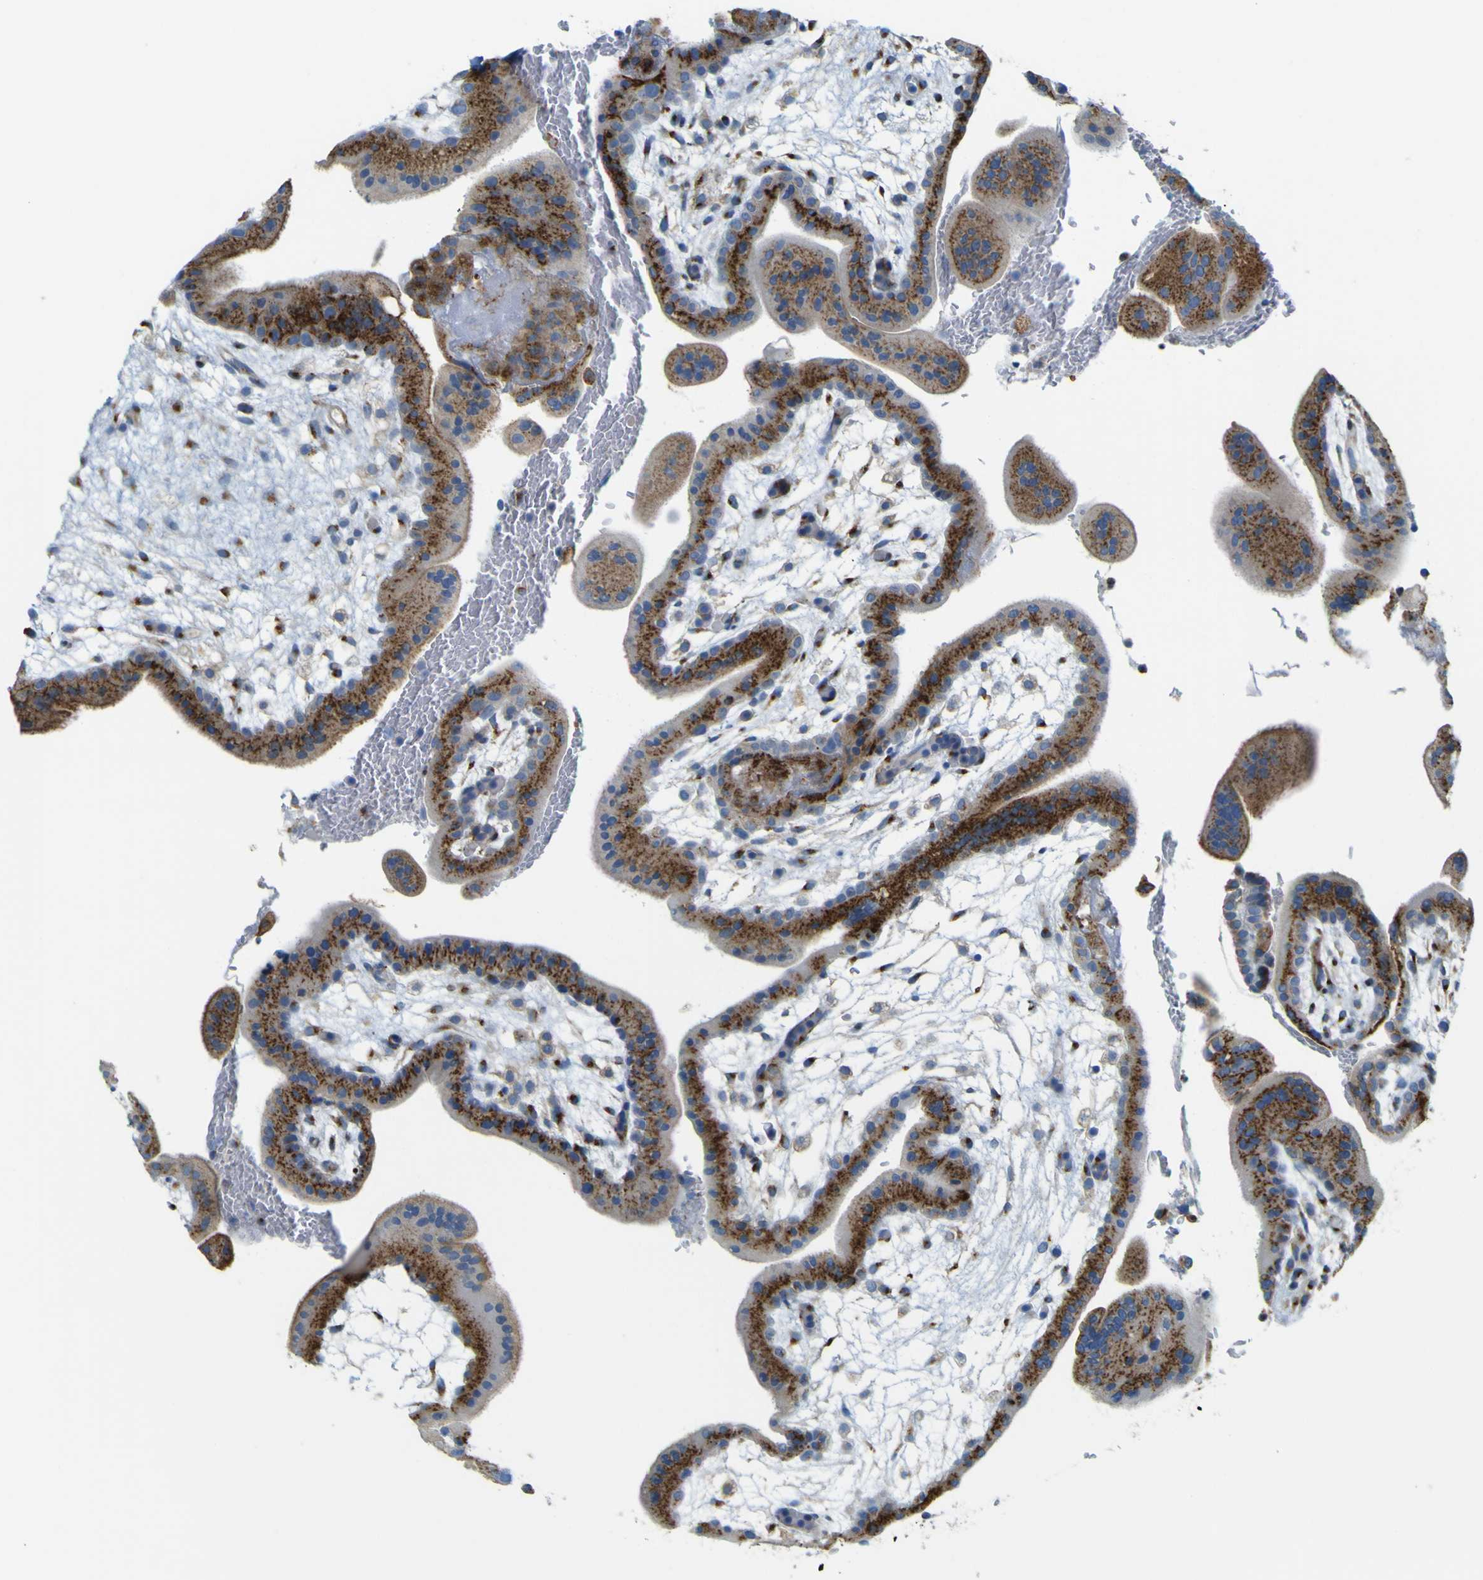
{"staining": {"intensity": "strong", "quantity": ">75%", "location": "cytoplasmic/membranous"}, "tissue": "placenta", "cell_type": "Decidual cells", "image_type": "normal", "snomed": [{"axis": "morphology", "description": "Normal tissue, NOS"}, {"axis": "topography", "description": "Placenta"}], "caption": "Benign placenta was stained to show a protein in brown. There is high levels of strong cytoplasmic/membranous staining in approximately >75% of decidual cells. (Stains: DAB in brown, nuclei in blue, Microscopy: brightfield microscopy at high magnification).", "gene": "IGF2R", "patient": {"sex": "female", "age": 35}}